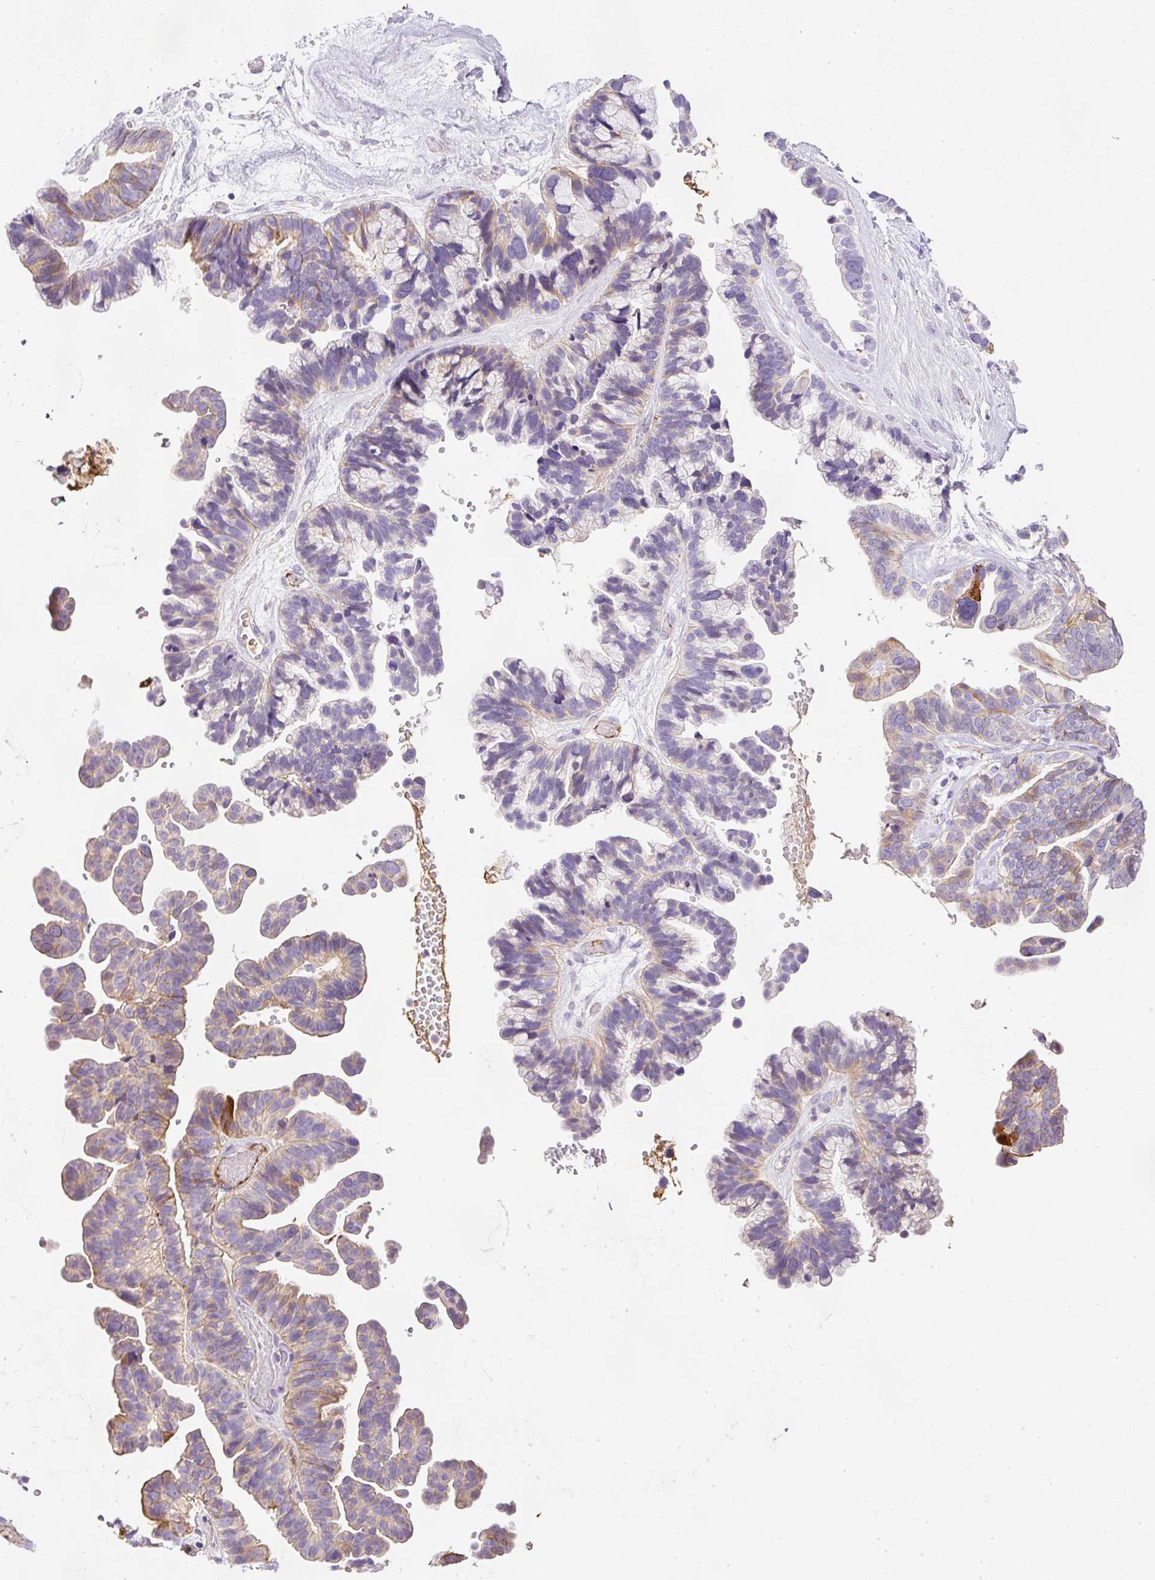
{"staining": {"intensity": "moderate", "quantity": "25%-75%", "location": "cytoplasmic/membranous"}, "tissue": "ovarian cancer", "cell_type": "Tumor cells", "image_type": "cancer", "snomed": [{"axis": "morphology", "description": "Cystadenocarcinoma, serous, NOS"}, {"axis": "topography", "description": "Ovary"}], "caption": "This is an image of IHC staining of ovarian cancer (serous cystadenocarcinoma), which shows moderate staining in the cytoplasmic/membranous of tumor cells.", "gene": "KPNA5", "patient": {"sex": "female", "age": 56}}